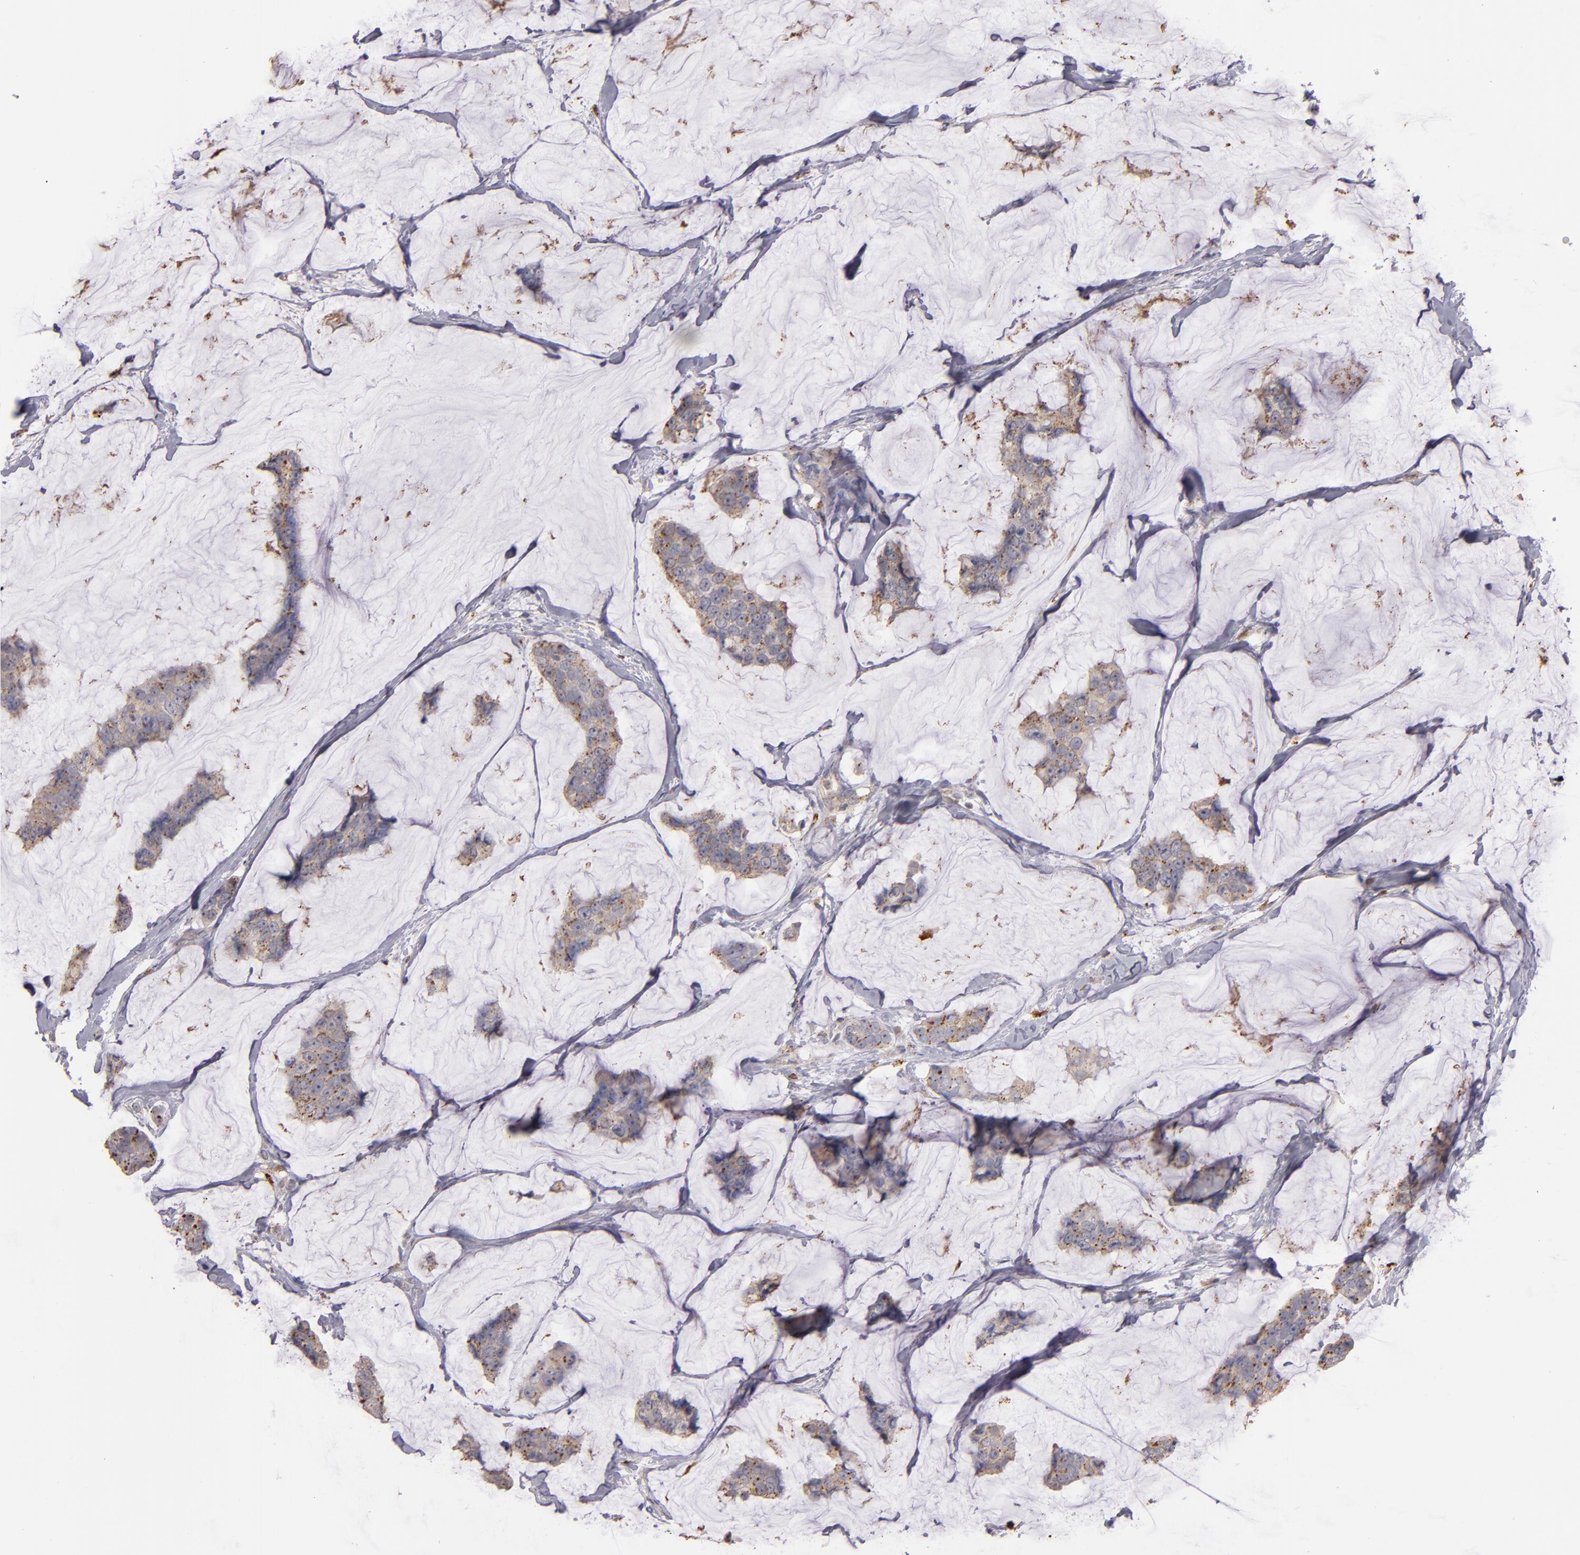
{"staining": {"intensity": "moderate", "quantity": ">75%", "location": "cytoplasmic/membranous"}, "tissue": "breast cancer", "cell_type": "Tumor cells", "image_type": "cancer", "snomed": [{"axis": "morphology", "description": "Normal tissue, NOS"}, {"axis": "morphology", "description": "Duct carcinoma"}, {"axis": "topography", "description": "Breast"}], "caption": "Protein analysis of breast cancer (intraductal carcinoma) tissue exhibits moderate cytoplasmic/membranous expression in about >75% of tumor cells.", "gene": "TRAF1", "patient": {"sex": "female", "age": 50}}